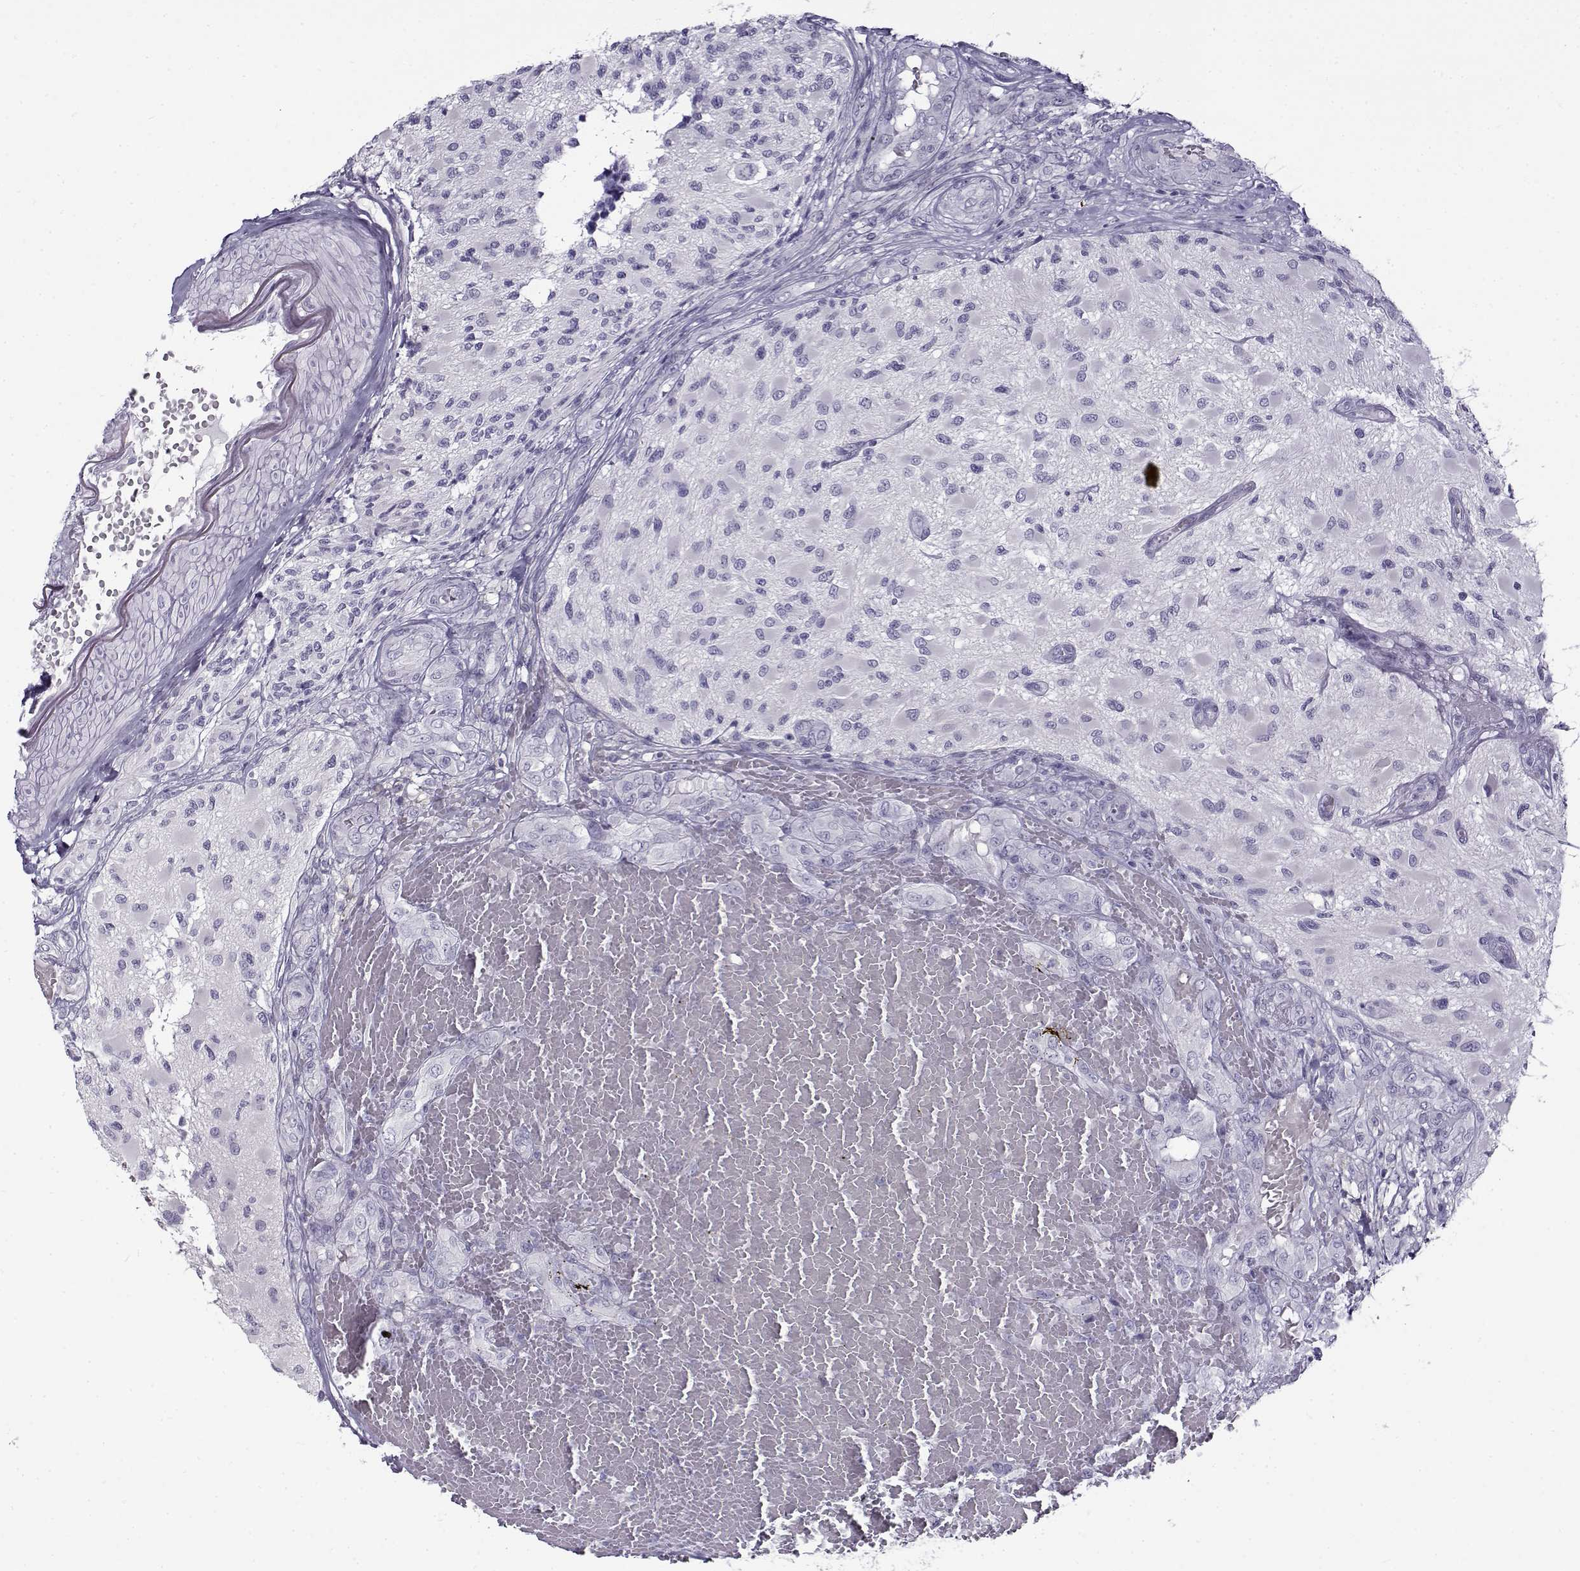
{"staining": {"intensity": "negative", "quantity": "none", "location": "none"}, "tissue": "glioma", "cell_type": "Tumor cells", "image_type": "cancer", "snomed": [{"axis": "morphology", "description": "Glioma, malignant, High grade"}, {"axis": "topography", "description": "Brain"}], "caption": "Tumor cells show no significant positivity in high-grade glioma (malignant).", "gene": "GTSF1L", "patient": {"sex": "female", "age": 63}}